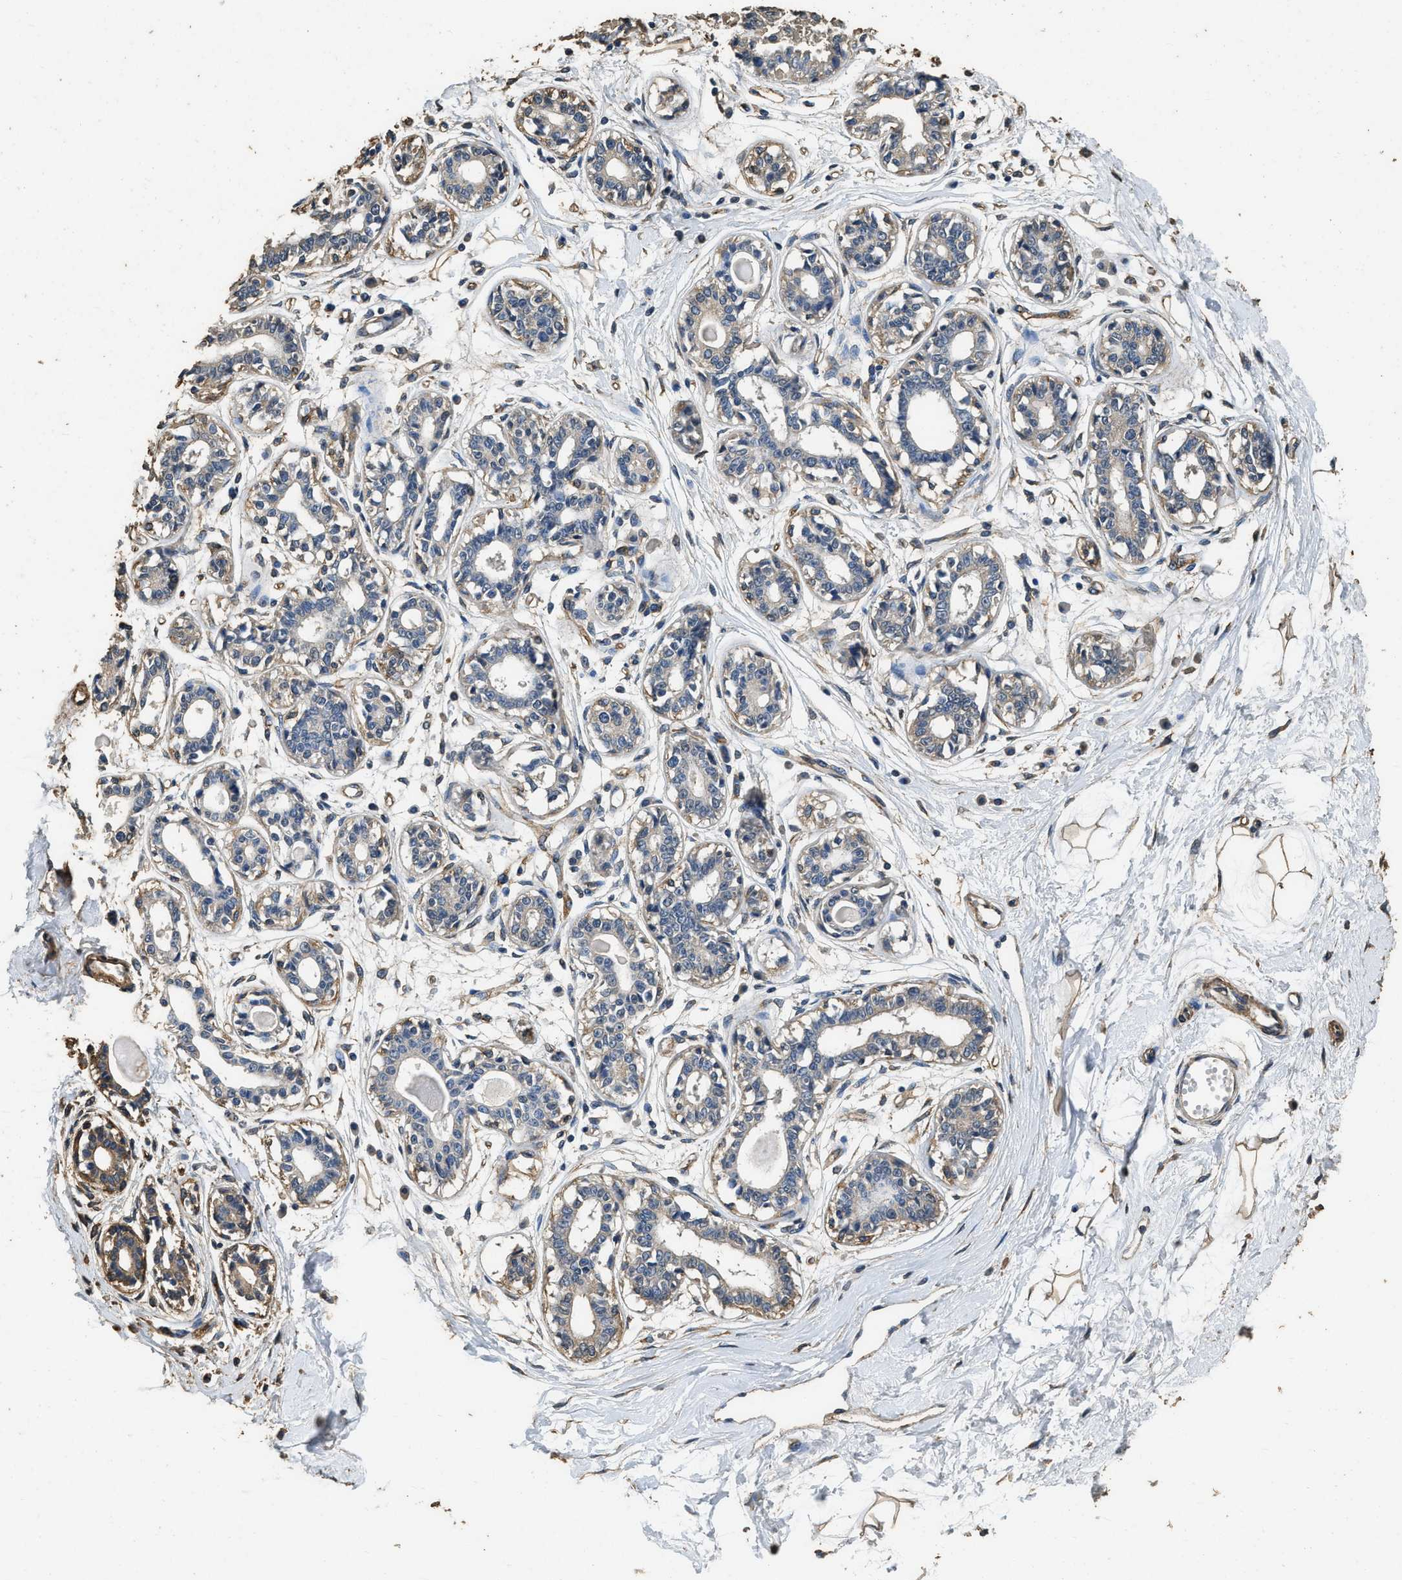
{"staining": {"intensity": "weak", "quantity": ">75%", "location": "cytoplasmic/membranous"}, "tissue": "breast", "cell_type": "Adipocytes", "image_type": "normal", "snomed": [{"axis": "morphology", "description": "Normal tissue, NOS"}, {"axis": "topography", "description": "Breast"}], "caption": "Human breast stained with a brown dye displays weak cytoplasmic/membranous positive staining in about >75% of adipocytes.", "gene": "MIB1", "patient": {"sex": "female", "age": 45}}